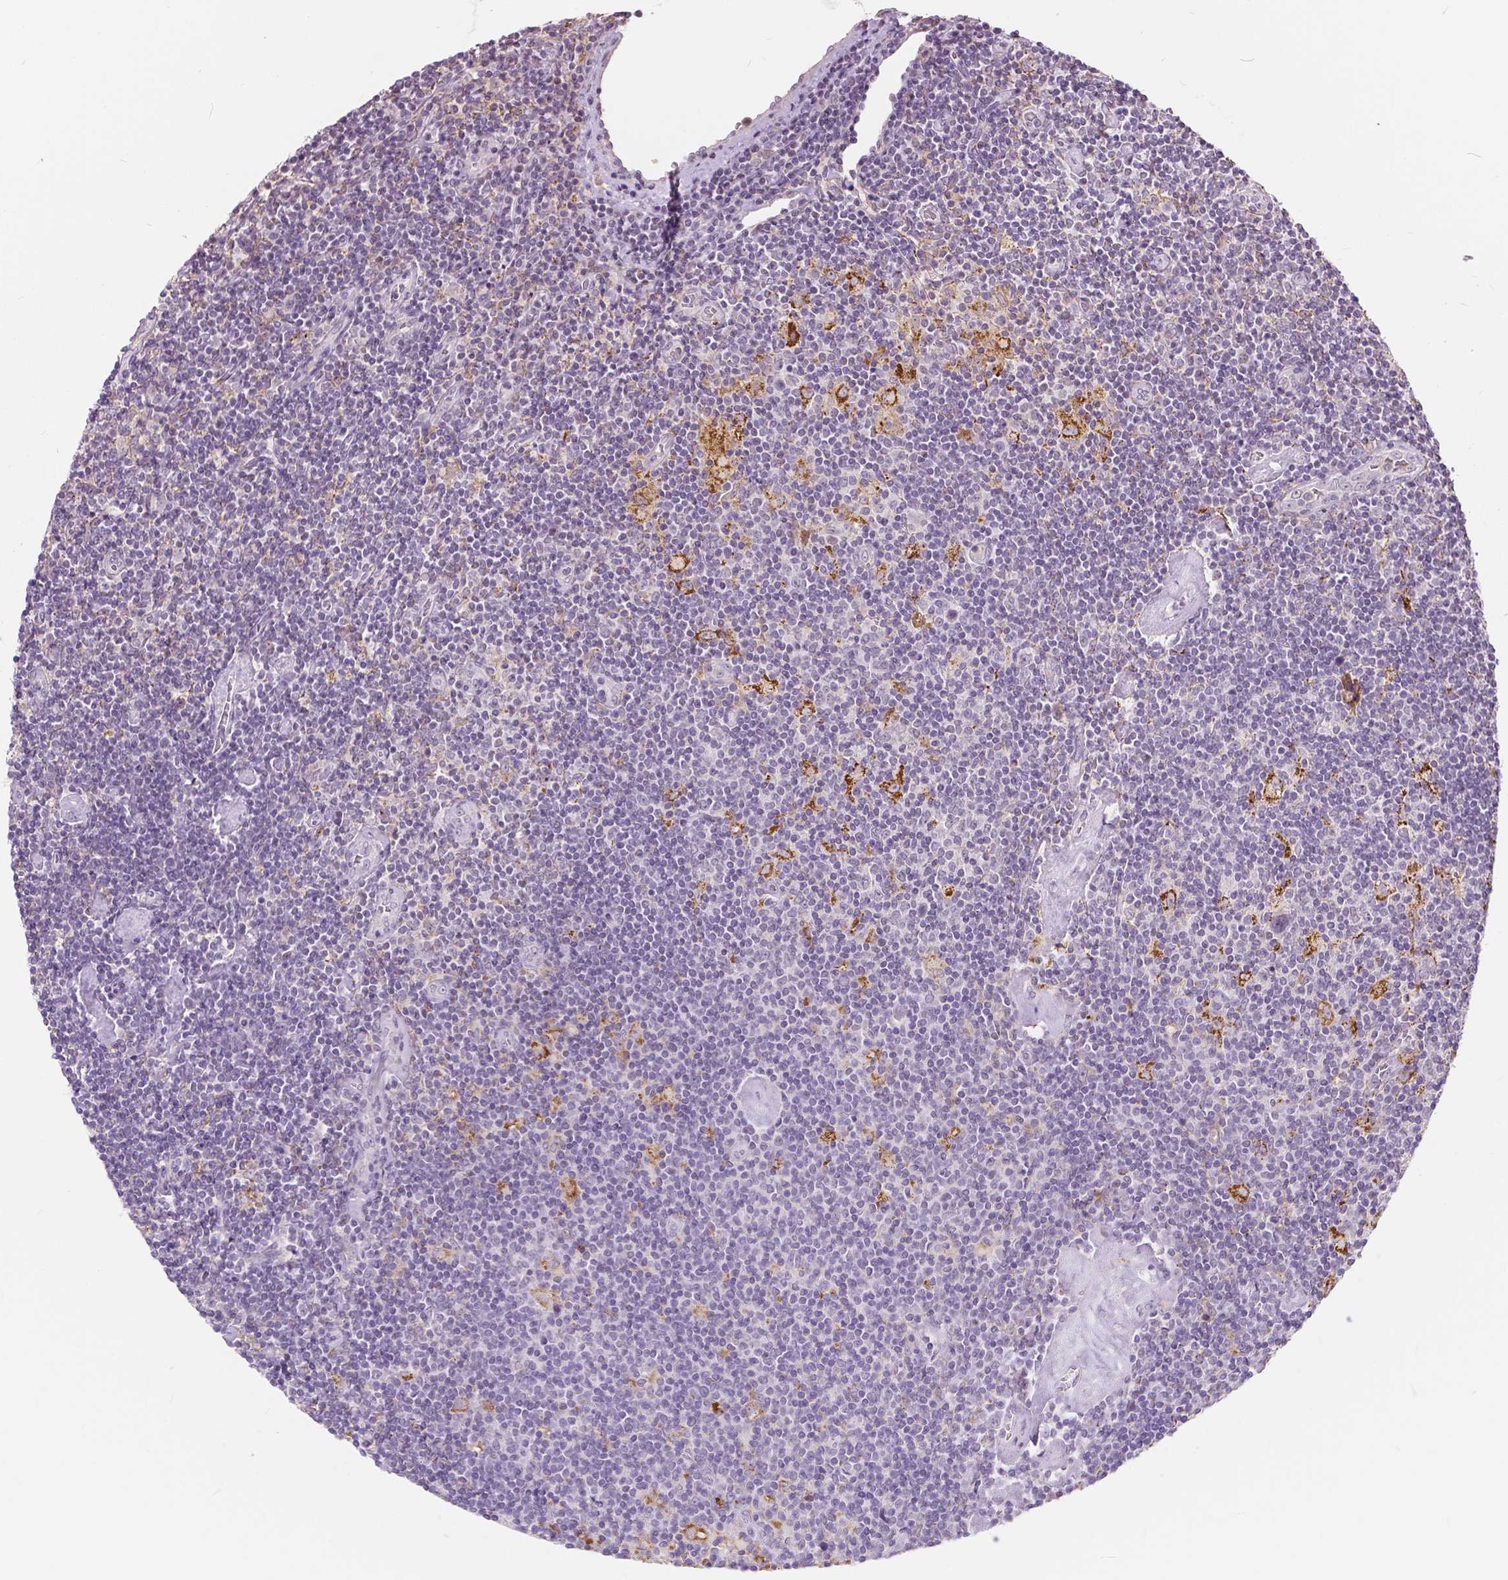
{"staining": {"intensity": "negative", "quantity": "none", "location": "none"}, "tissue": "lymphoma", "cell_type": "Tumor cells", "image_type": "cancer", "snomed": [{"axis": "morphology", "description": "Hodgkin's disease, NOS"}, {"axis": "topography", "description": "Lymph node"}], "caption": "This micrograph is of lymphoma stained with IHC to label a protein in brown with the nuclei are counter-stained blue. There is no expression in tumor cells. (DAB (3,3'-diaminobenzidine) immunohistochemistry (IHC) with hematoxylin counter stain).", "gene": "DLX6", "patient": {"sex": "male", "age": 40}}